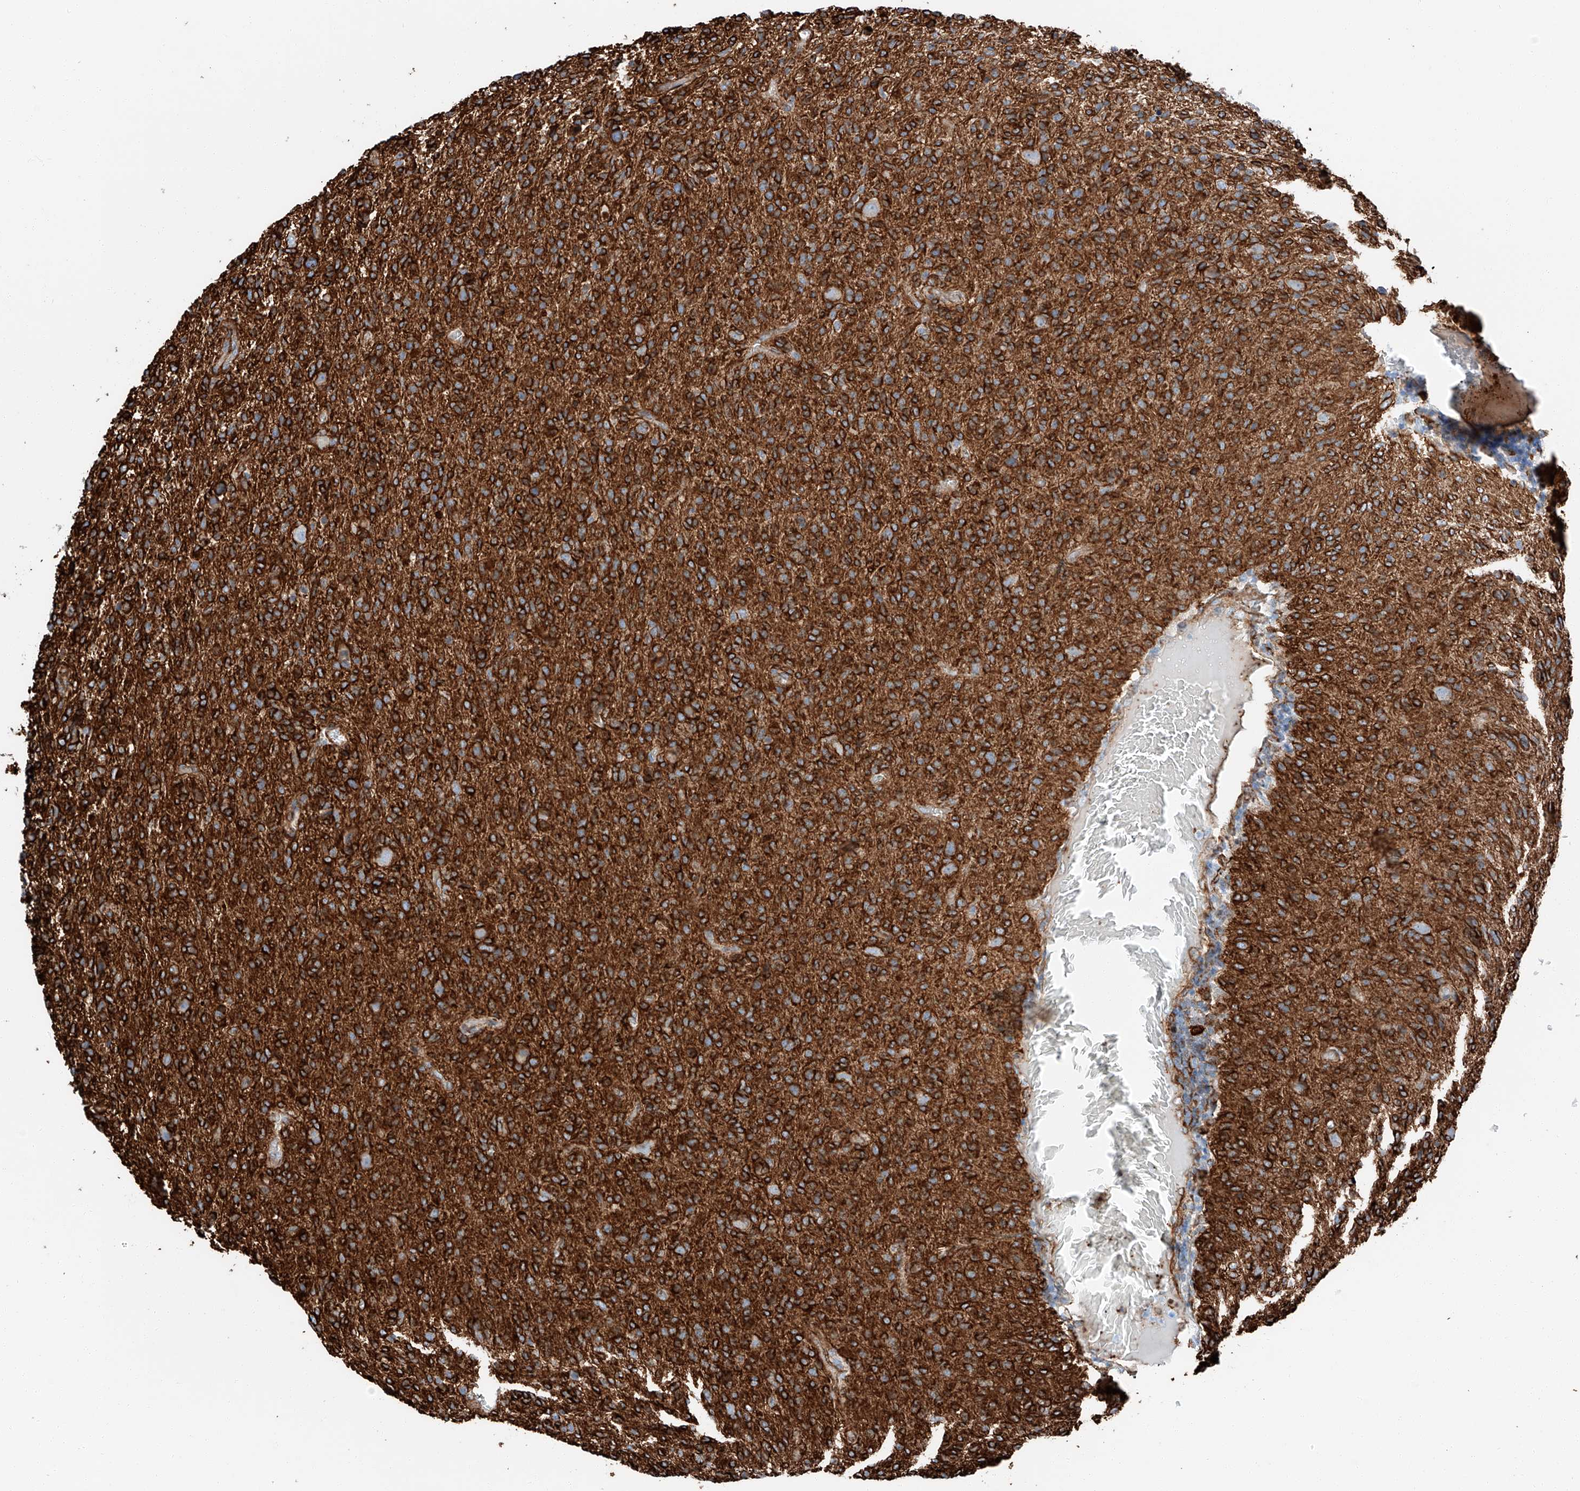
{"staining": {"intensity": "strong", "quantity": ">75%", "location": "cytoplasmic/membranous"}, "tissue": "glioma", "cell_type": "Tumor cells", "image_type": "cancer", "snomed": [{"axis": "morphology", "description": "Glioma, malignant, High grade"}, {"axis": "topography", "description": "Brain"}], "caption": "Strong cytoplasmic/membranous protein expression is identified in about >75% of tumor cells in glioma. Nuclei are stained in blue.", "gene": "ZNF804A", "patient": {"sex": "female", "age": 57}}